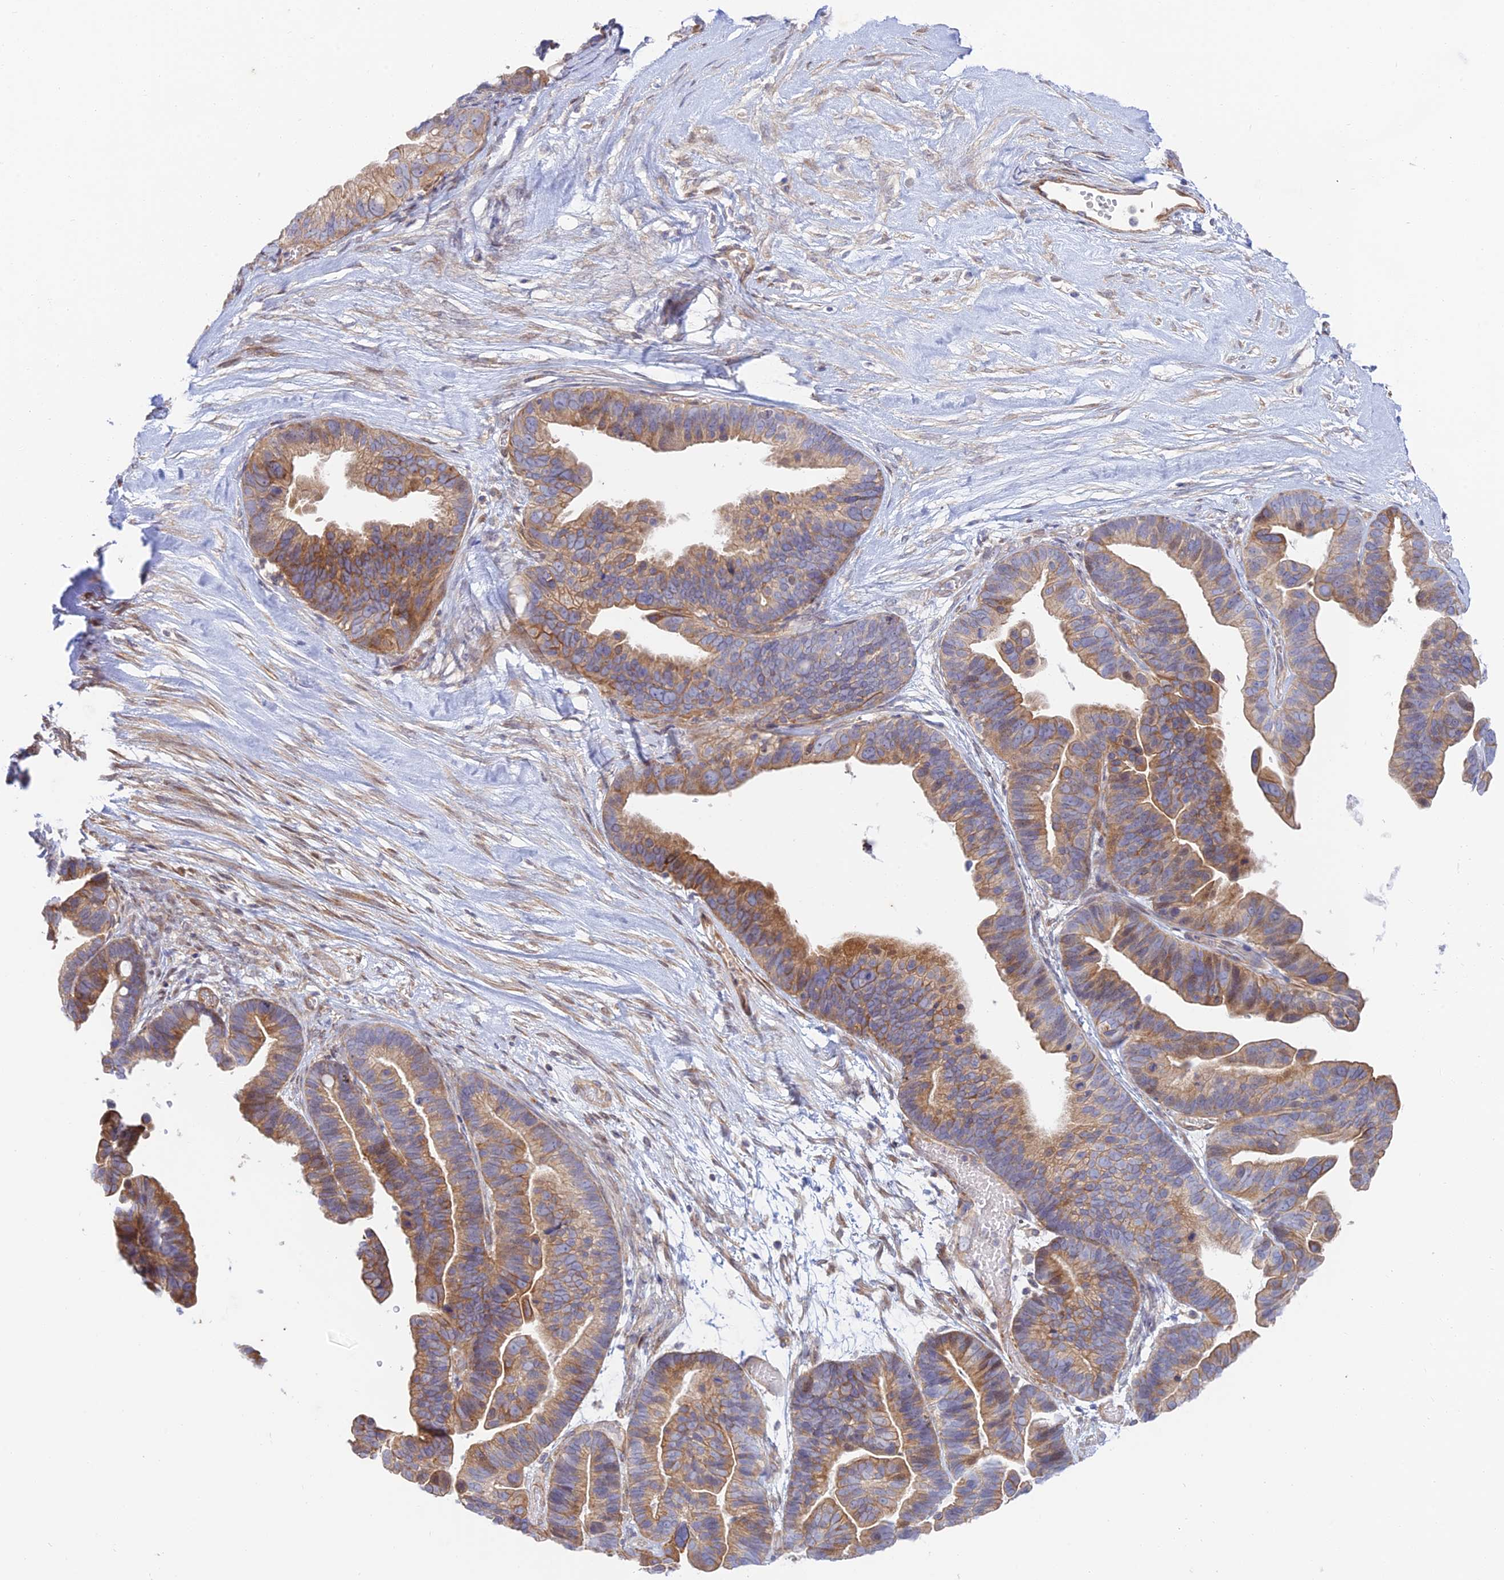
{"staining": {"intensity": "moderate", "quantity": ">75%", "location": "cytoplasmic/membranous"}, "tissue": "ovarian cancer", "cell_type": "Tumor cells", "image_type": "cancer", "snomed": [{"axis": "morphology", "description": "Cystadenocarcinoma, serous, NOS"}, {"axis": "topography", "description": "Ovary"}], "caption": "This is a micrograph of IHC staining of ovarian cancer, which shows moderate positivity in the cytoplasmic/membranous of tumor cells.", "gene": "KCNAB1", "patient": {"sex": "female", "age": 56}}